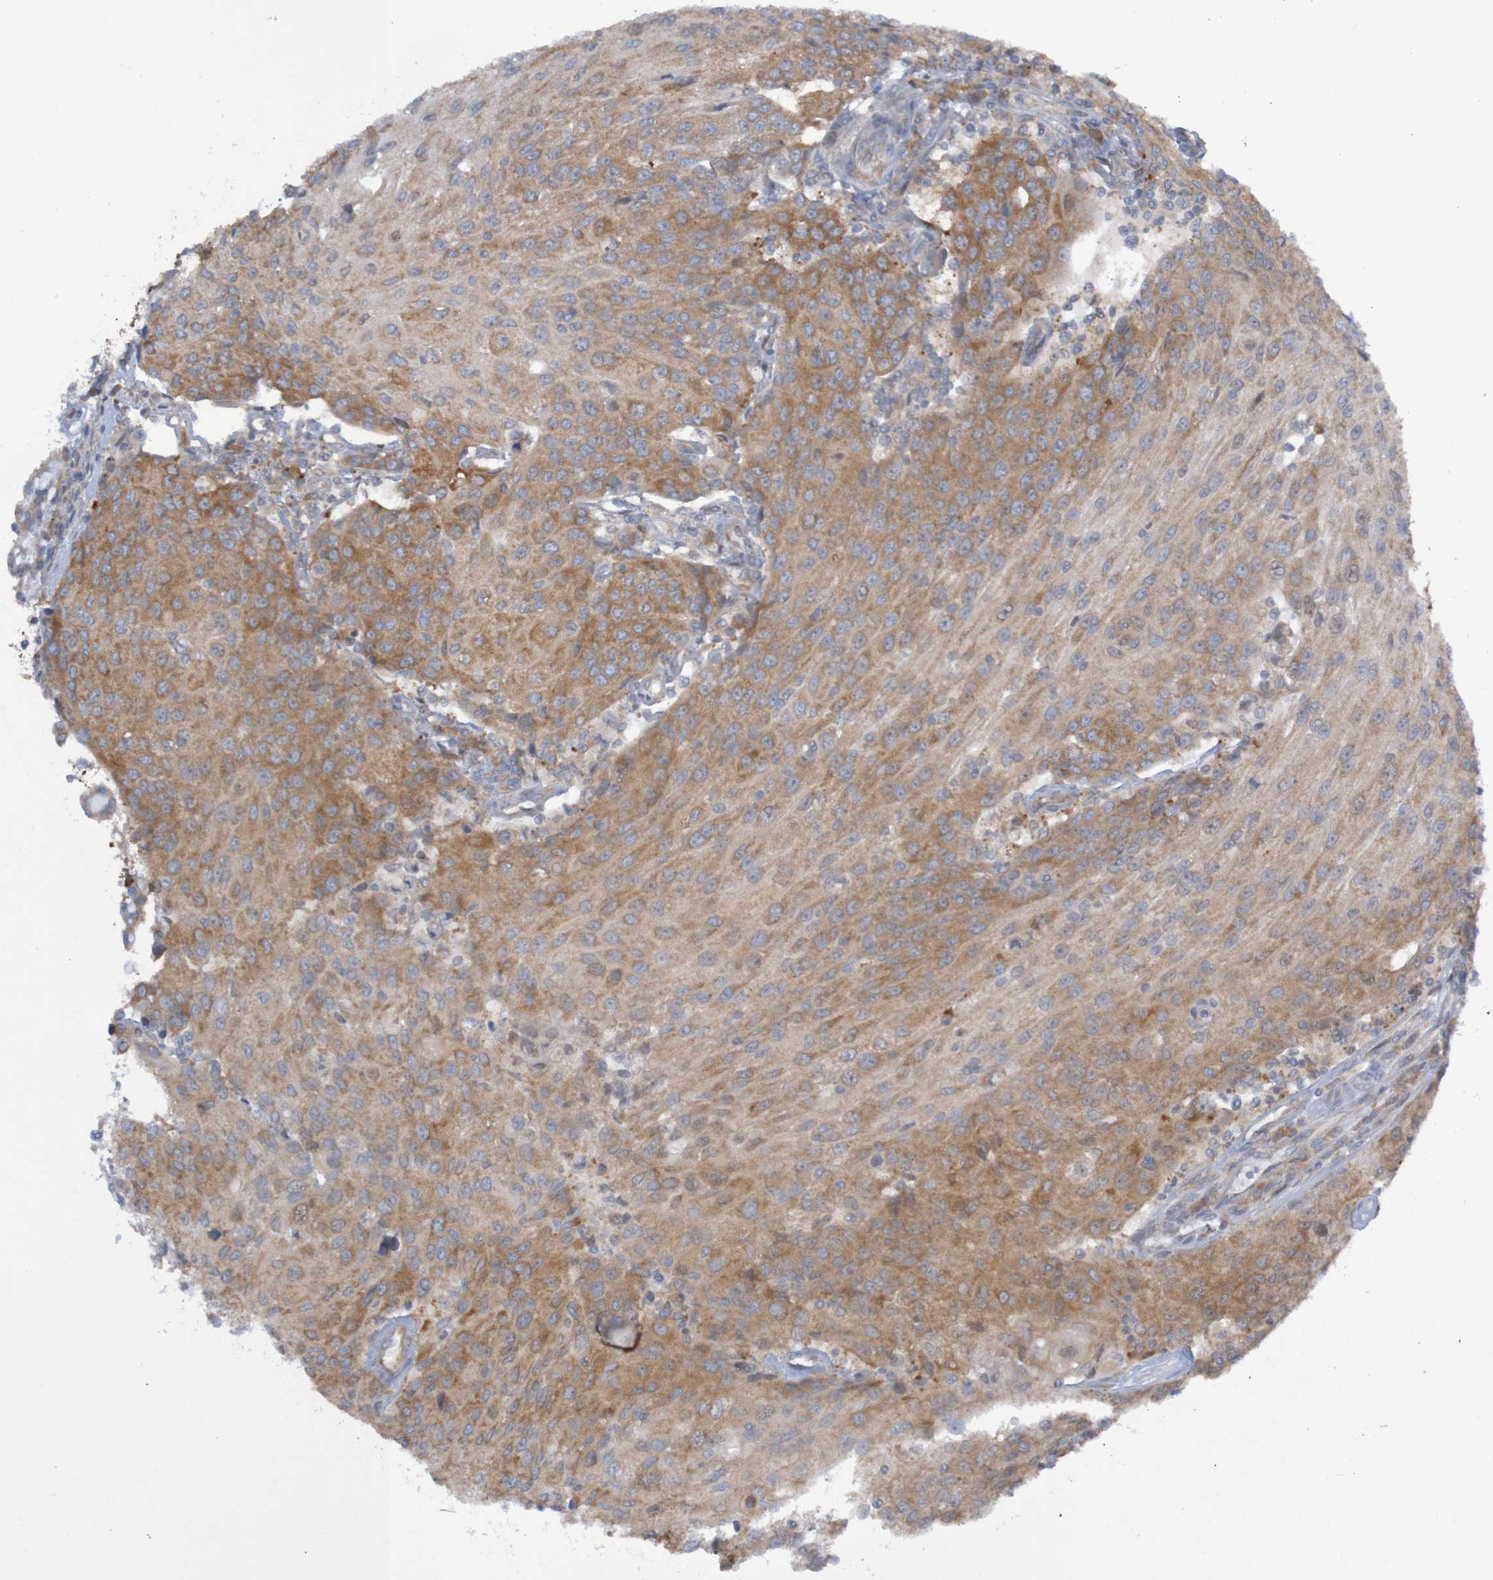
{"staining": {"intensity": "moderate", "quantity": ">75%", "location": "cytoplasmic/membranous"}, "tissue": "urothelial cancer", "cell_type": "Tumor cells", "image_type": "cancer", "snomed": [{"axis": "morphology", "description": "Urothelial carcinoma, High grade"}, {"axis": "topography", "description": "Urinary bladder"}], "caption": "High-grade urothelial carcinoma stained with IHC shows moderate cytoplasmic/membranous staining in about >75% of tumor cells. The protein of interest is stained brown, and the nuclei are stained in blue (DAB IHC with brightfield microscopy, high magnification).", "gene": "LRRC47", "patient": {"sex": "female", "age": 85}}